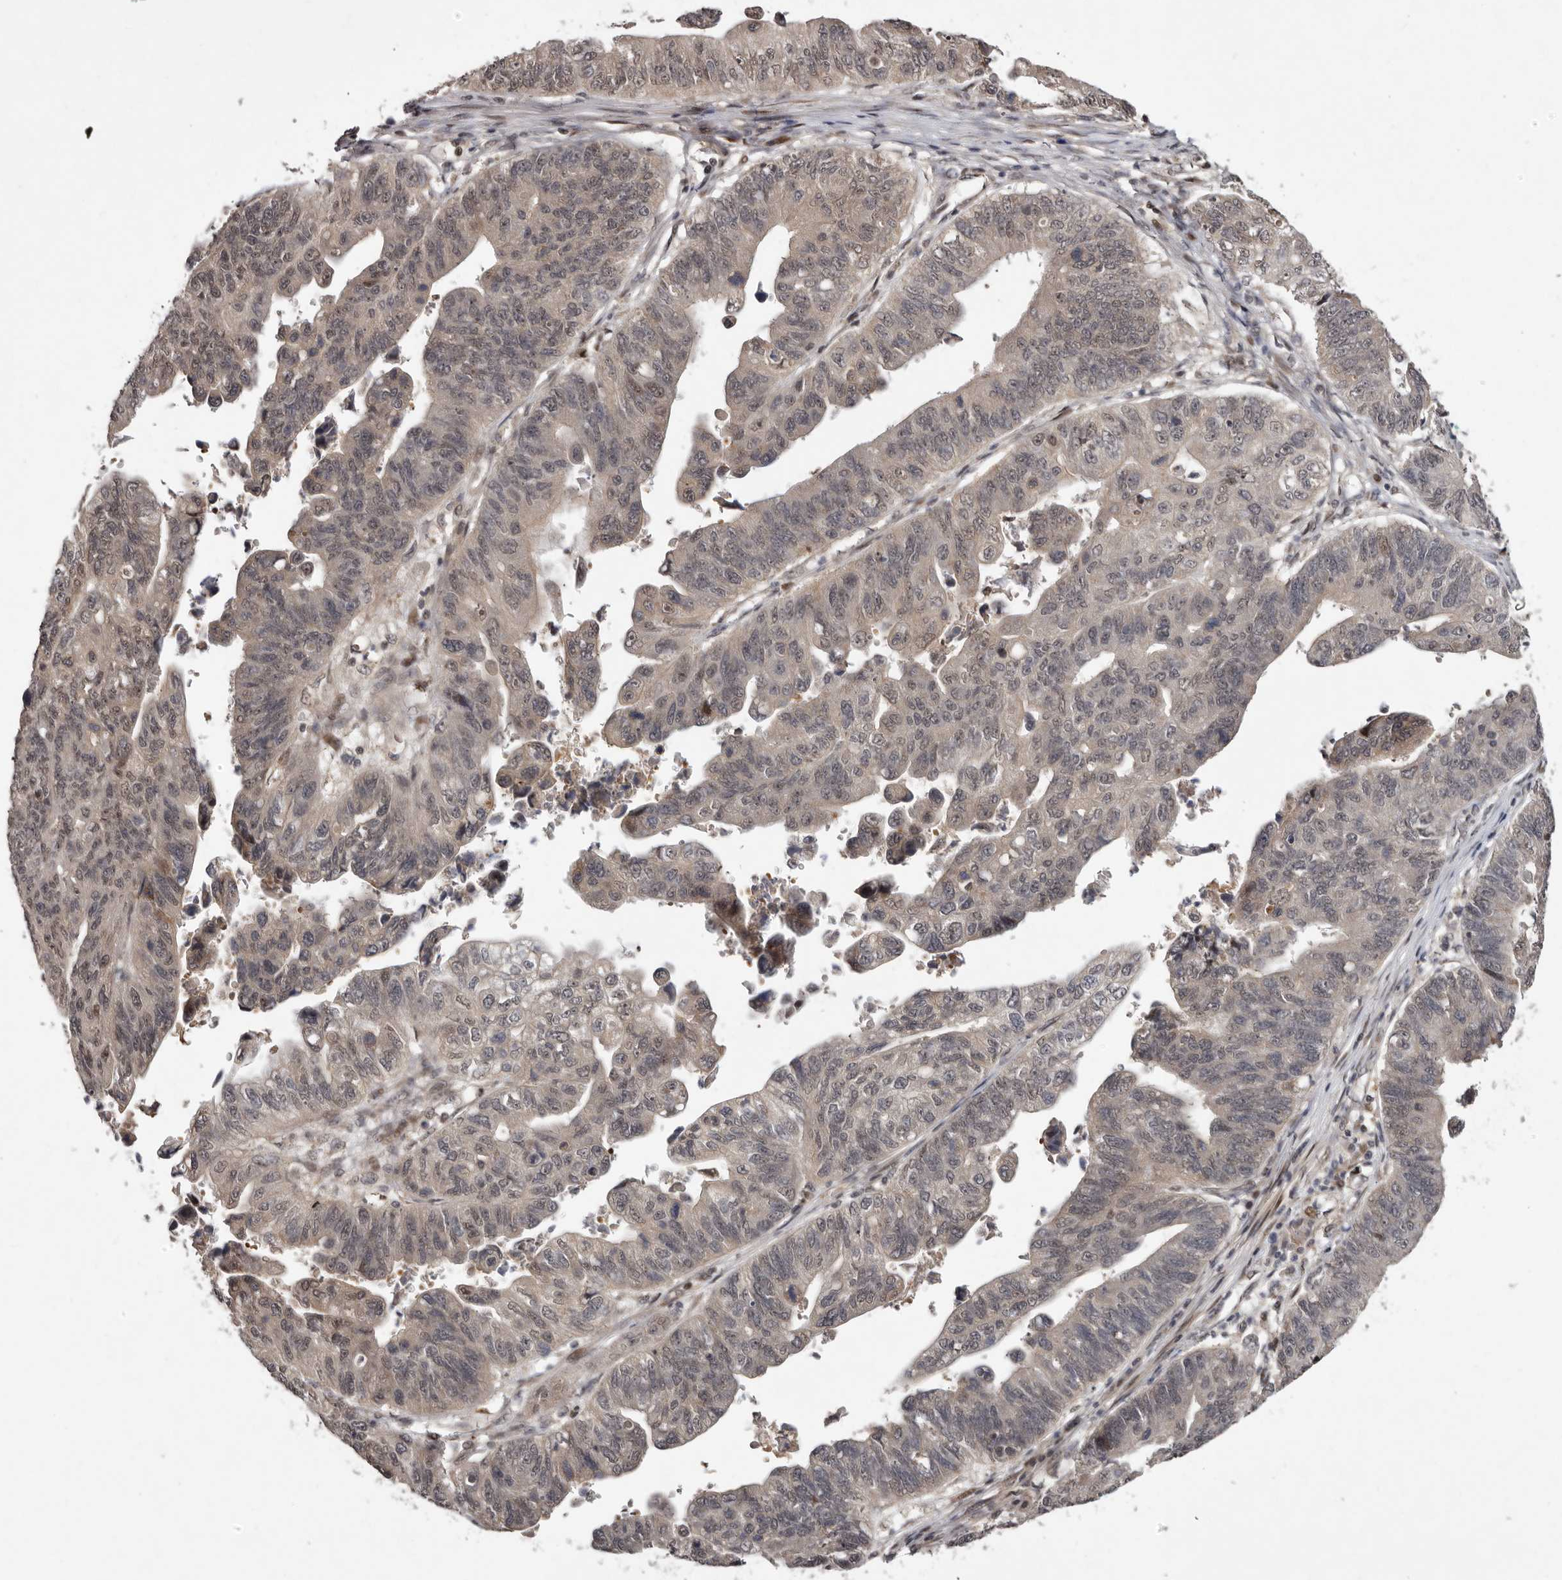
{"staining": {"intensity": "weak", "quantity": ">75%", "location": "cytoplasmic/membranous,nuclear"}, "tissue": "stomach cancer", "cell_type": "Tumor cells", "image_type": "cancer", "snomed": [{"axis": "morphology", "description": "Adenocarcinoma, NOS"}, {"axis": "topography", "description": "Stomach"}], "caption": "Immunohistochemistry (DAB) staining of human adenocarcinoma (stomach) displays weak cytoplasmic/membranous and nuclear protein staining in about >75% of tumor cells. Immunohistochemistry stains the protein in brown and the nuclei are stained blue.", "gene": "ABL1", "patient": {"sex": "male", "age": 59}}